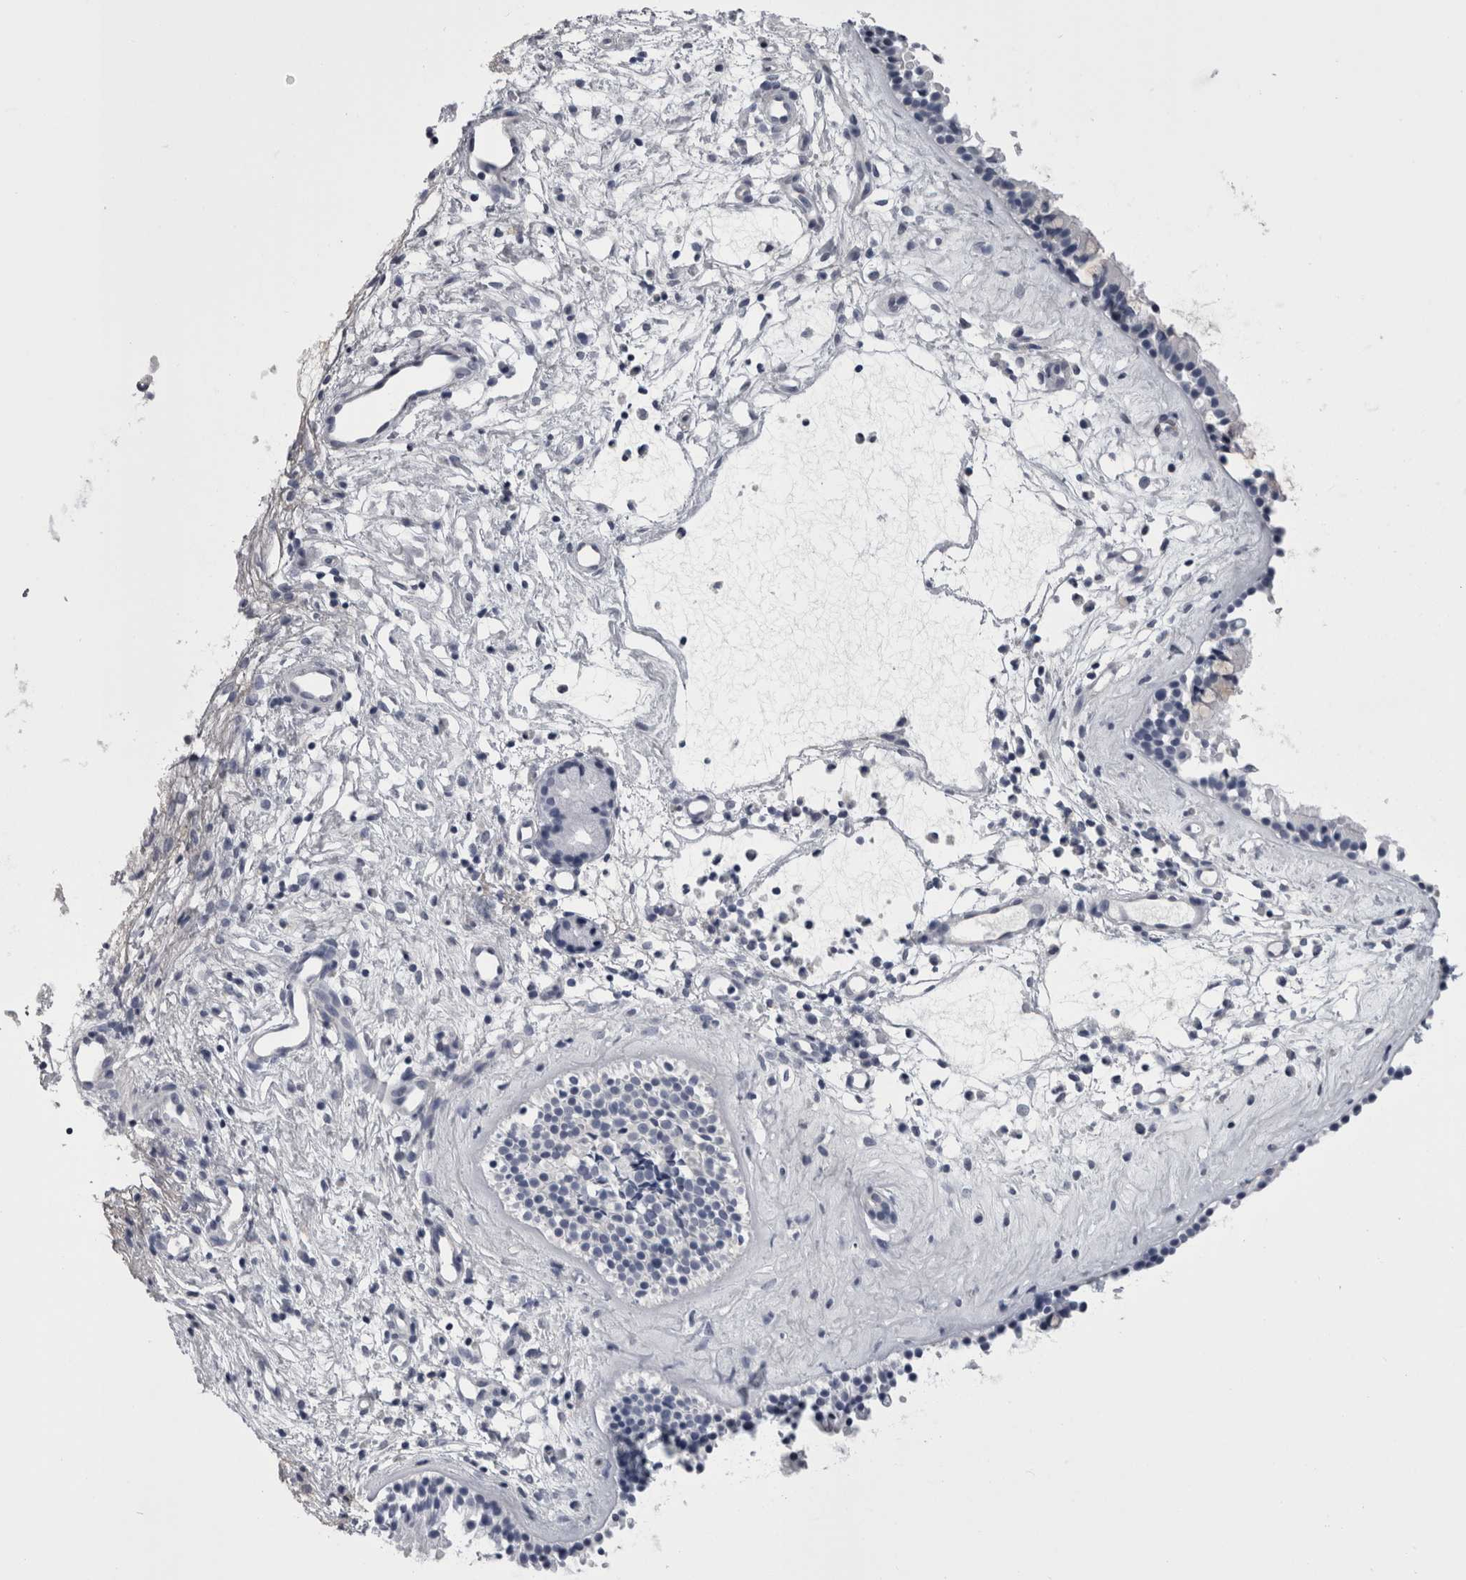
{"staining": {"intensity": "negative", "quantity": "none", "location": "none"}, "tissue": "nasopharynx", "cell_type": "Respiratory epithelial cells", "image_type": "normal", "snomed": [{"axis": "morphology", "description": "Normal tissue, NOS"}, {"axis": "topography", "description": "Nasopharynx"}], "caption": "Immunohistochemistry histopathology image of unremarkable nasopharynx stained for a protein (brown), which reveals no expression in respiratory epithelial cells. Nuclei are stained in blue.", "gene": "AFMID", "patient": {"sex": "female", "age": 42}}